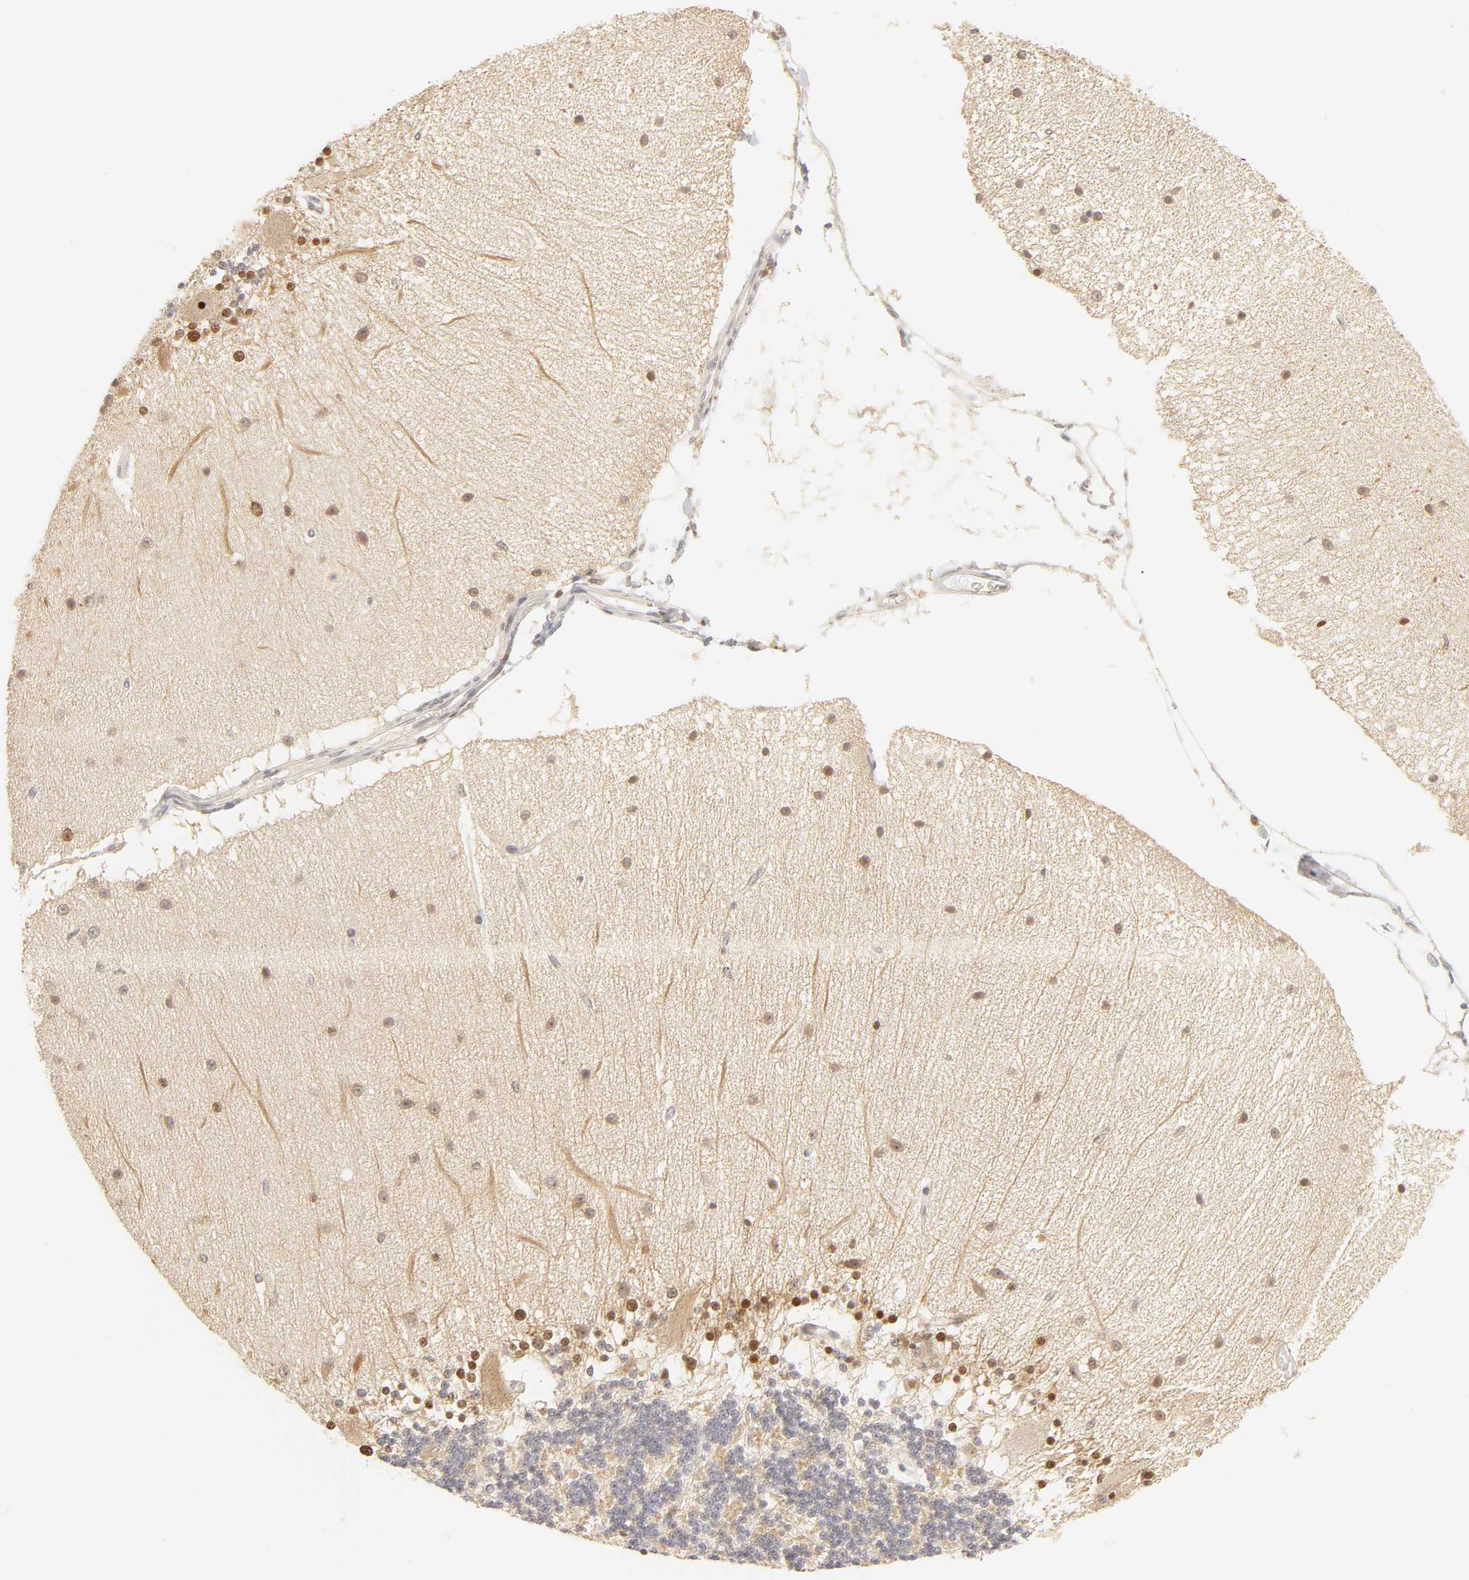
{"staining": {"intensity": "weak", "quantity": "25%-75%", "location": "cytoplasmic/membranous"}, "tissue": "cerebellum", "cell_type": "Cells in granular layer", "image_type": "normal", "snomed": [{"axis": "morphology", "description": "Normal tissue, NOS"}, {"axis": "topography", "description": "Cerebellum"}], "caption": "DAB immunohistochemical staining of normal cerebellum exhibits weak cytoplasmic/membranous protein expression in about 25%-75% of cells in granular layer.", "gene": "KIF2A", "patient": {"sex": "female", "age": 54}}